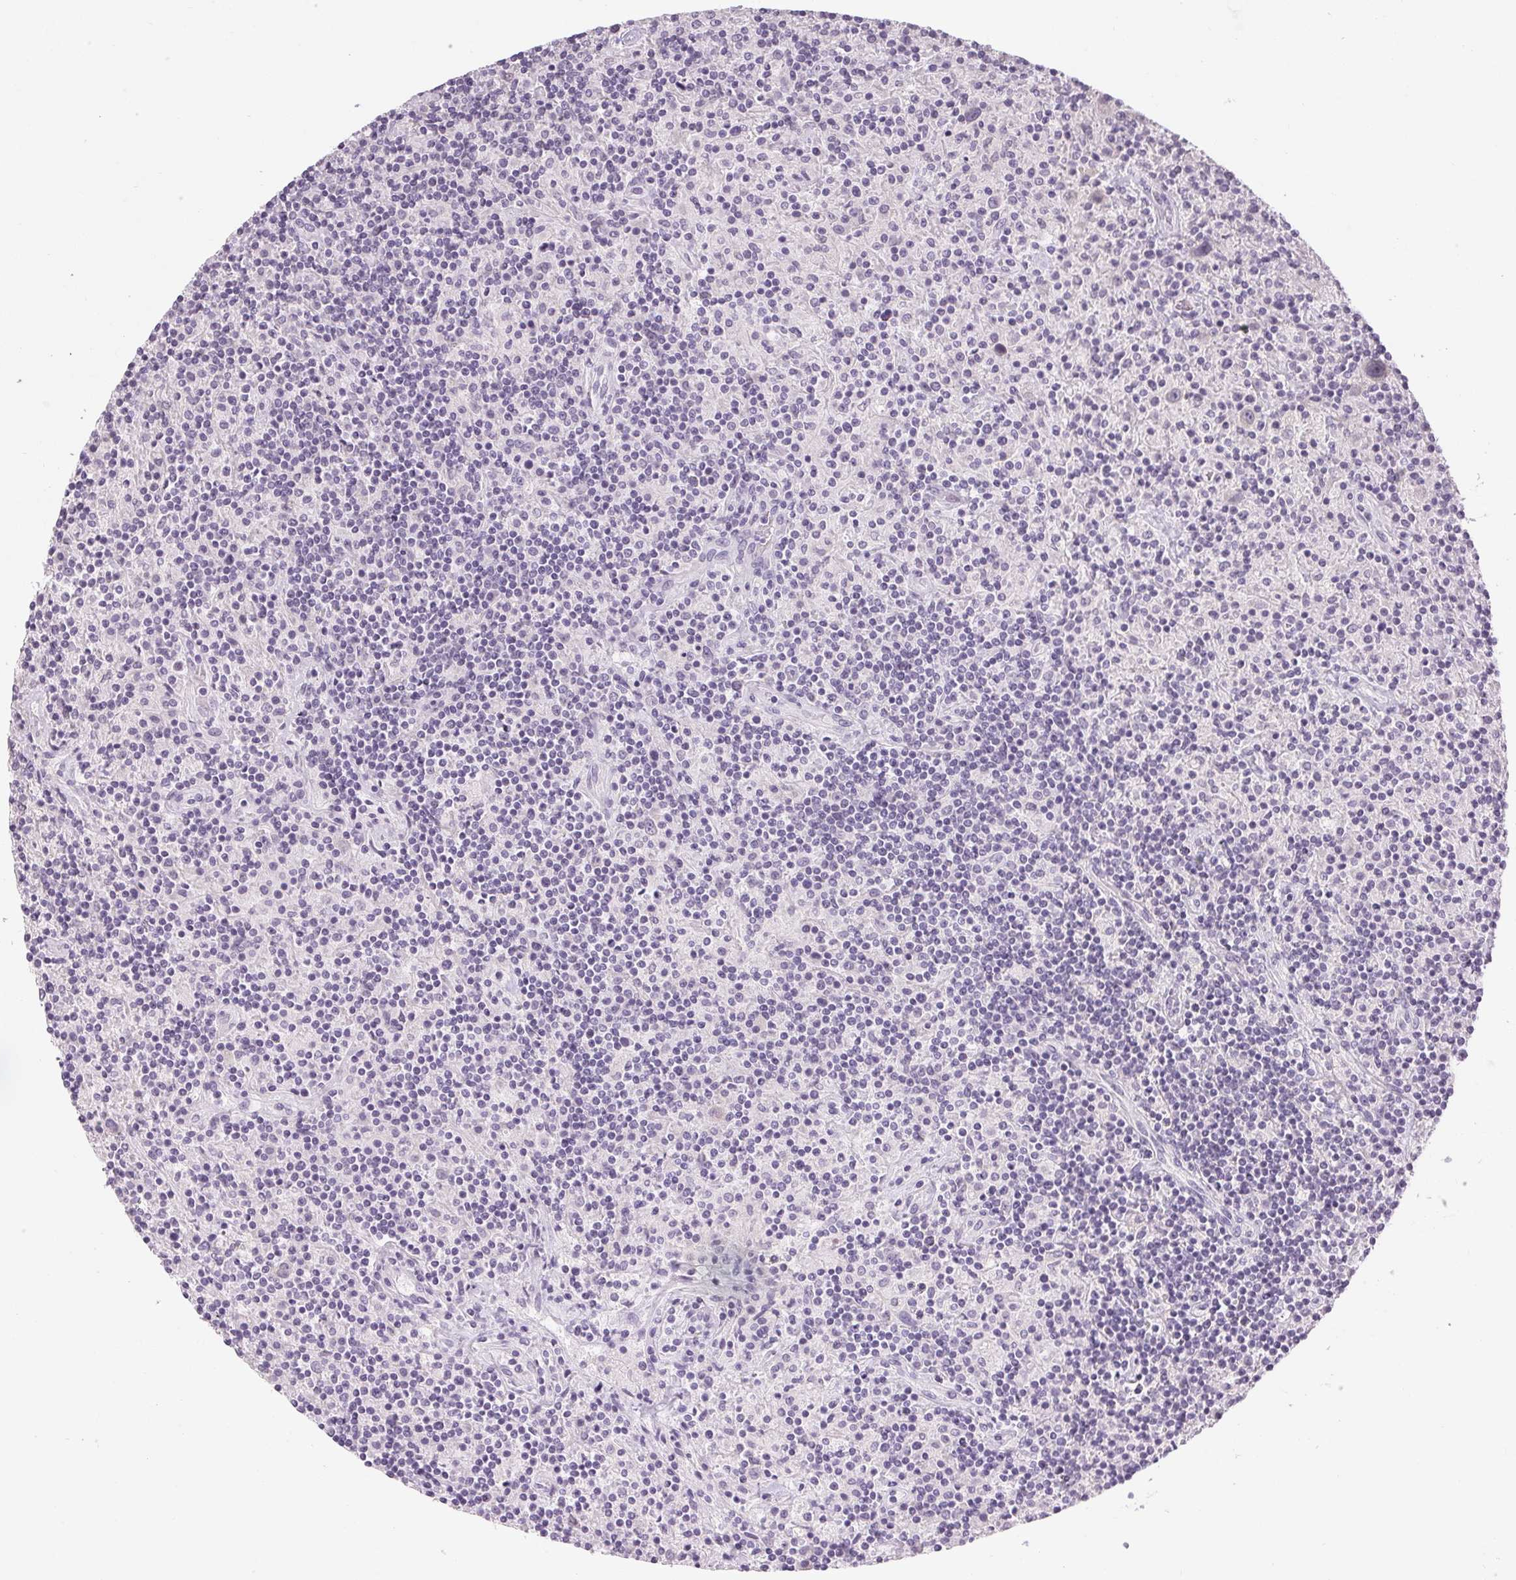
{"staining": {"intensity": "negative", "quantity": "none", "location": "none"}, "tissue": "lymphoma", "cell_type": "Tumor cells", "image_type": "cancer", "snomed": [{"axis": "morphology", "description": "Hodgkin's disease, NOS"}, {"axis": "topography", "description": "Lymph node"}], "caption": "Immunohistochemistry micrograph of neoplastic tissue: human lymphoma stained with DAB exhibits no significant protein staining in tumor cells.", "gene": "SFTPD", "patient": {"sex": "male", "age": 70}}